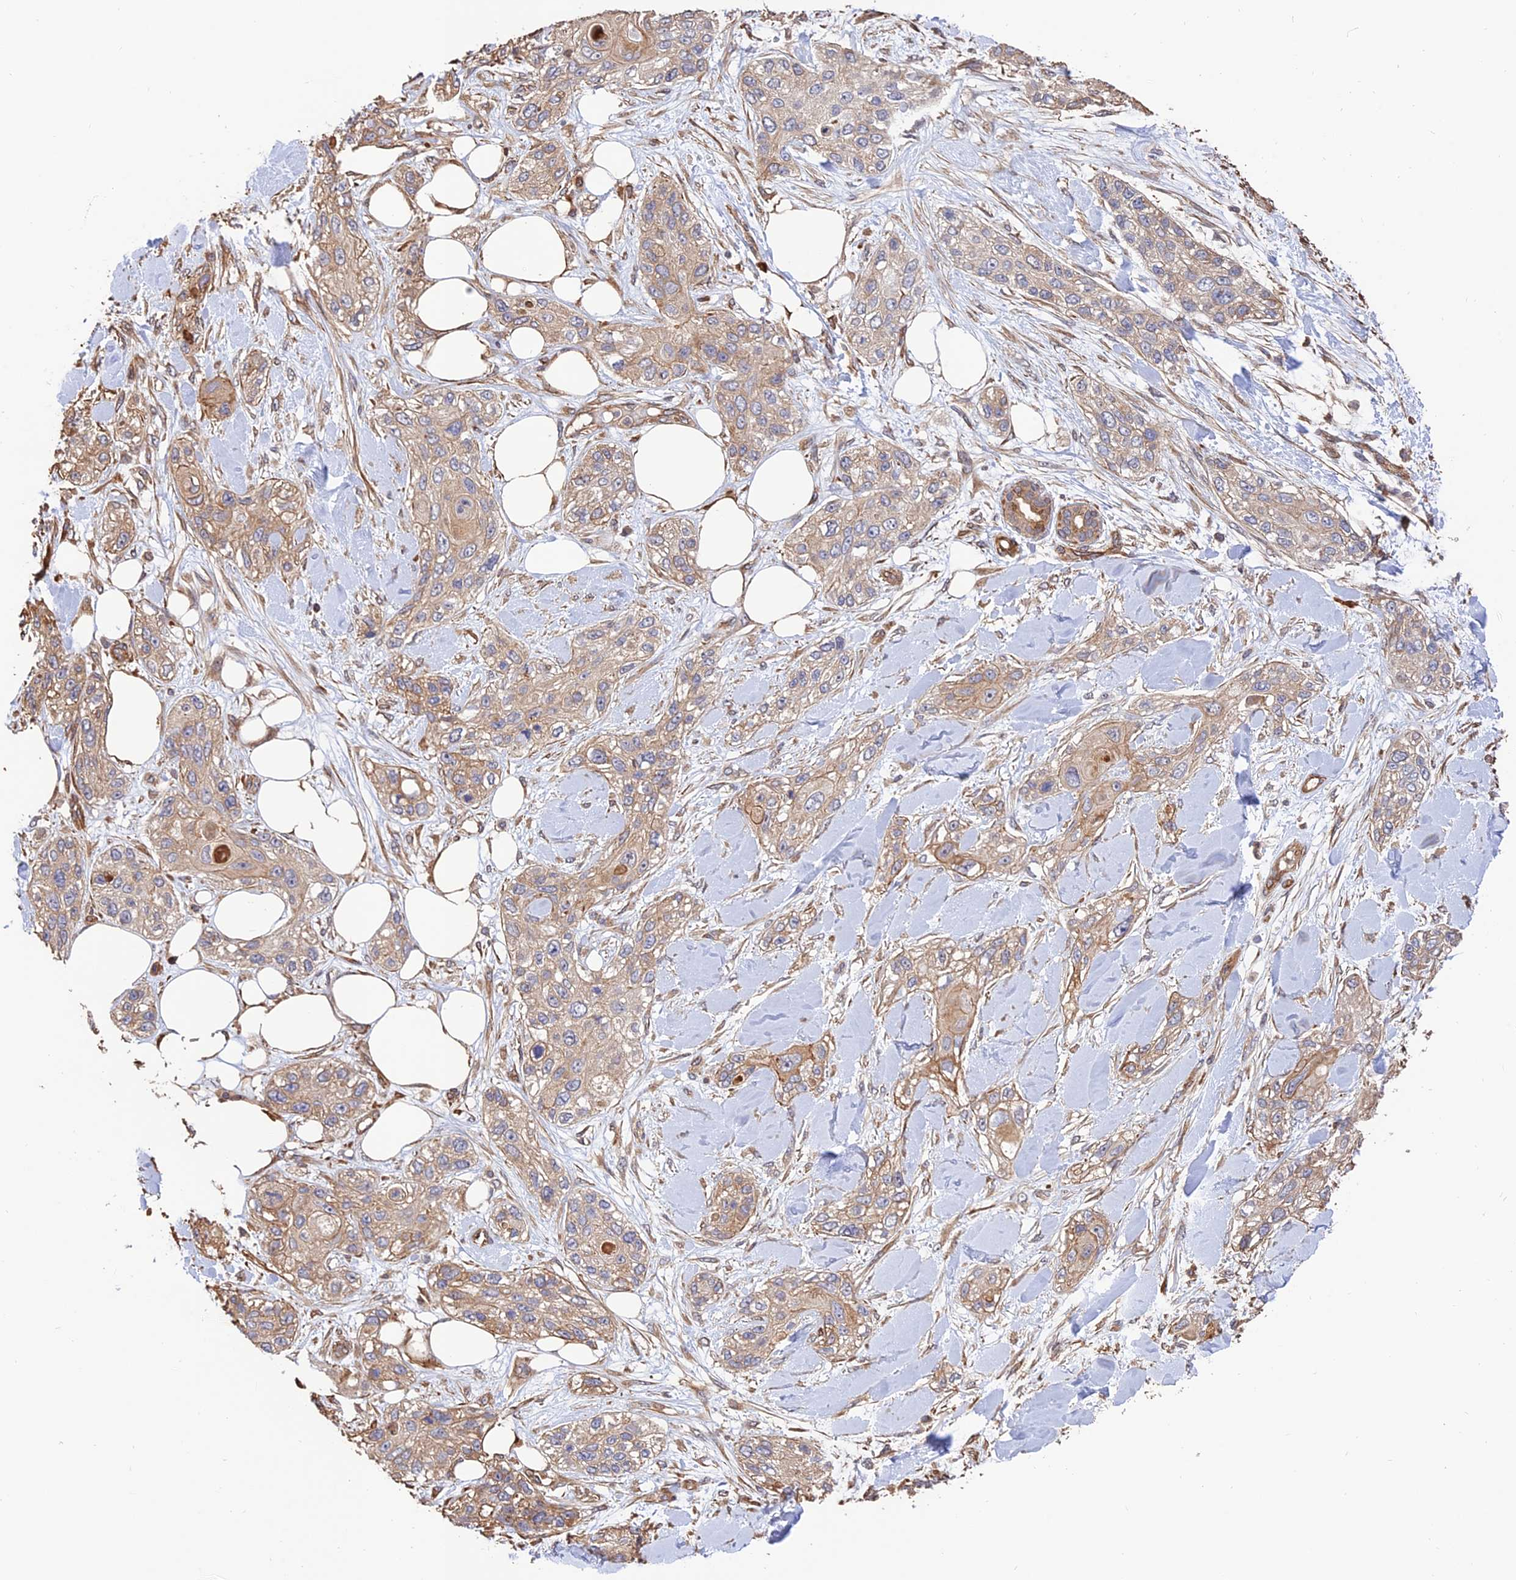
{"staining": {"intensity": "weak", "quantity": ">75%", "location": "cytoplasmic/membranous"}, "tissue": "skin cancer", "cell_type": "Tumor cells", "image_type": "cancer", "snomed": [{"axis": "morphology", "description": "Normal tissue, NOS"}, {"axis": "morphology", "description": "Squamous cell carcinoma, NOS"}, {"axis": "topography", "description": "Skin"}], "caption": "Skin cancer (squamous cell carcinoma) stained for a protein (brown) shows weak cytoplasmic/membranous positive staining in approximately >75% of tumor cells.", "gene": "CREBL2", "patient": {"sex": "male", "age": 72}}